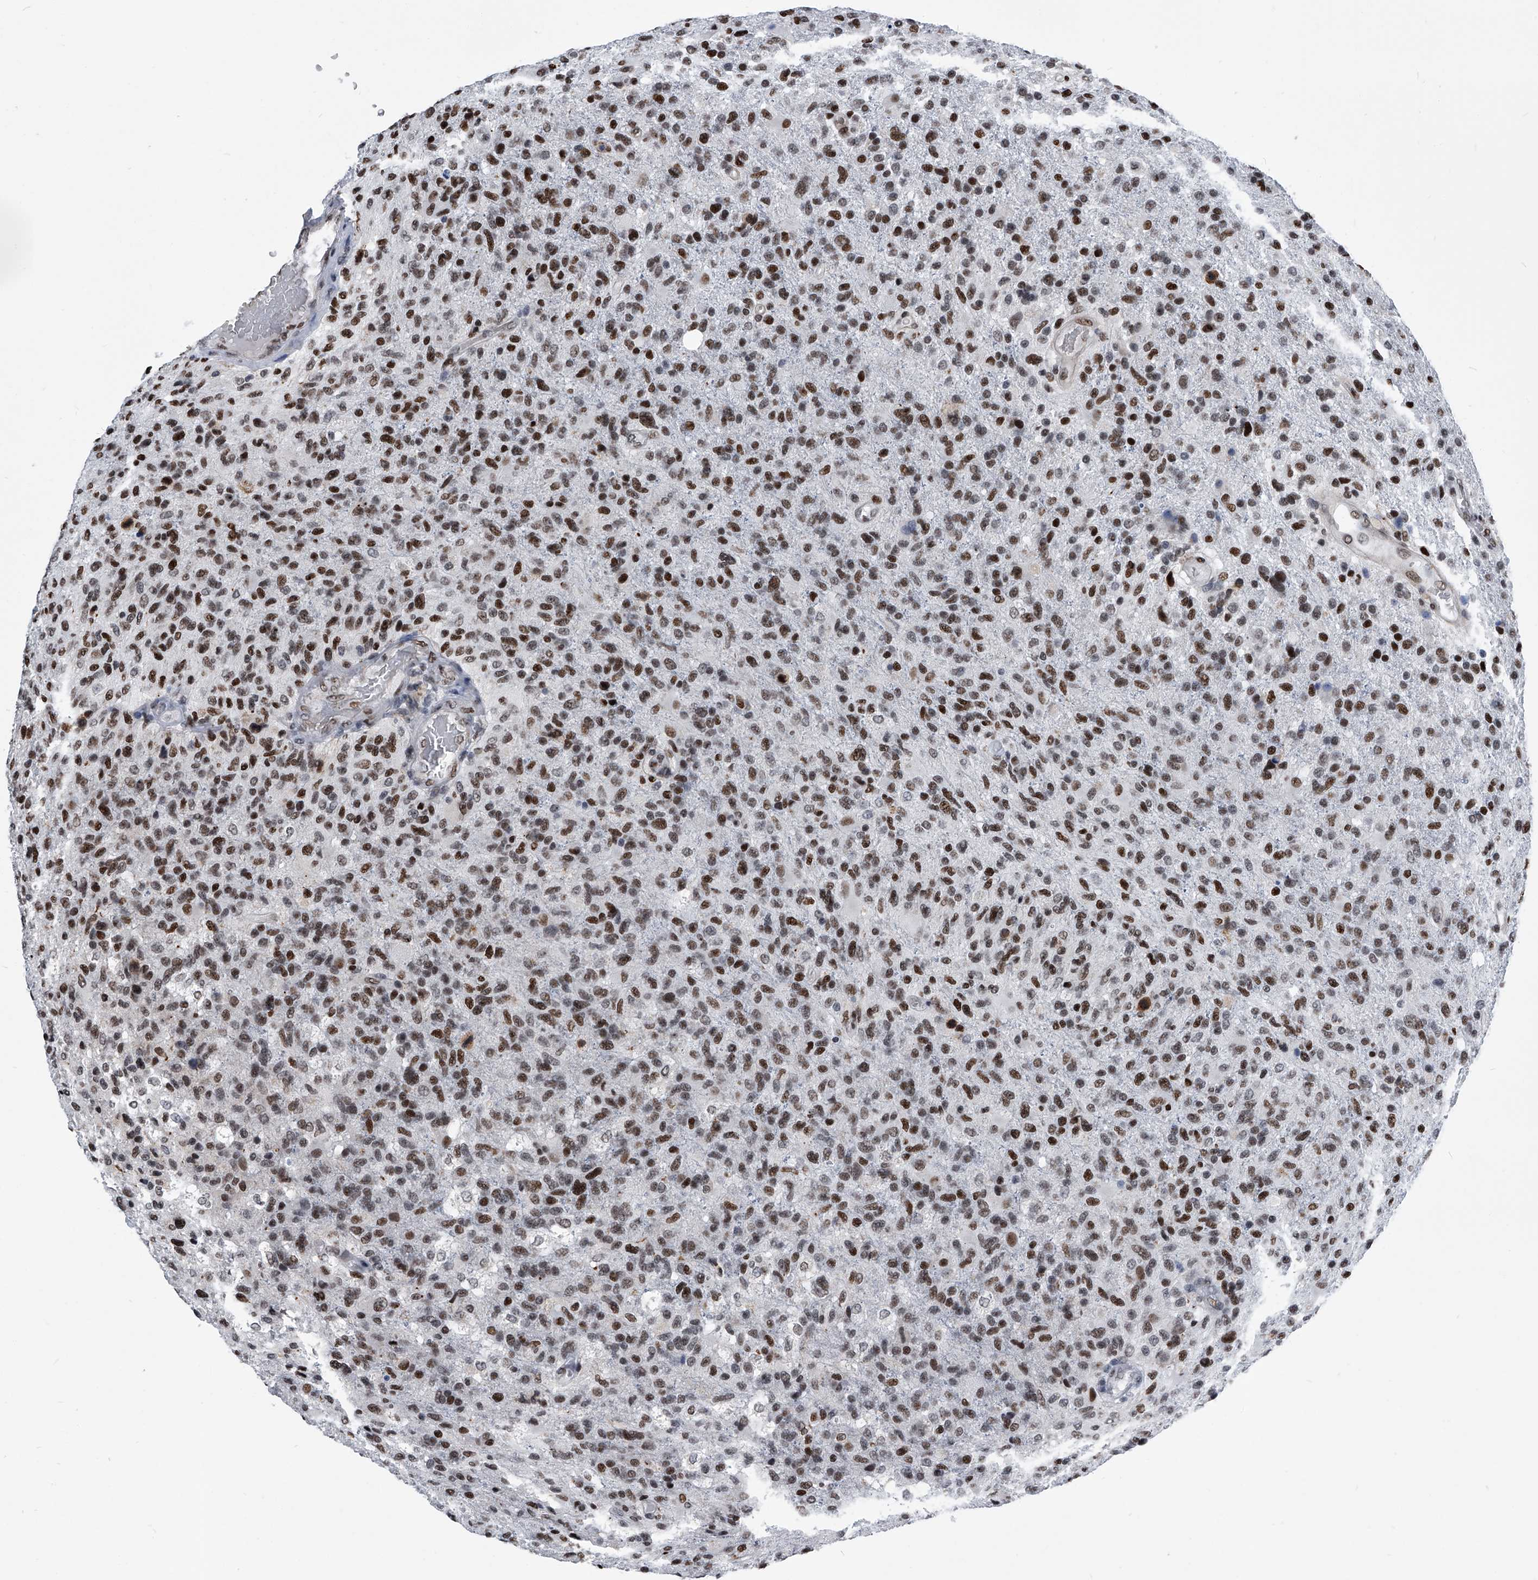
{"staining": {"intensity": "strong", "quantity": ">75%", "location": "nuclear"}, "tissue": "glioma", "cell_type": "Tumor cells", "image_type": "cancer", "snomed": [{"axis": "morphology", "description": "Glioma, malignant, High grade"}, {"axis": "topography", "description": "Brain"}], "caption": "Immunohistochemistry (IHC) (DAB) staining of human malignant glioma (high-grade) exhibits strong nuclear protein expression in approximately >75% of tumor cells. Nuclei are stained in blue.", "gene": "SIM2", "patient": {"sex": "male", "age": 72}}